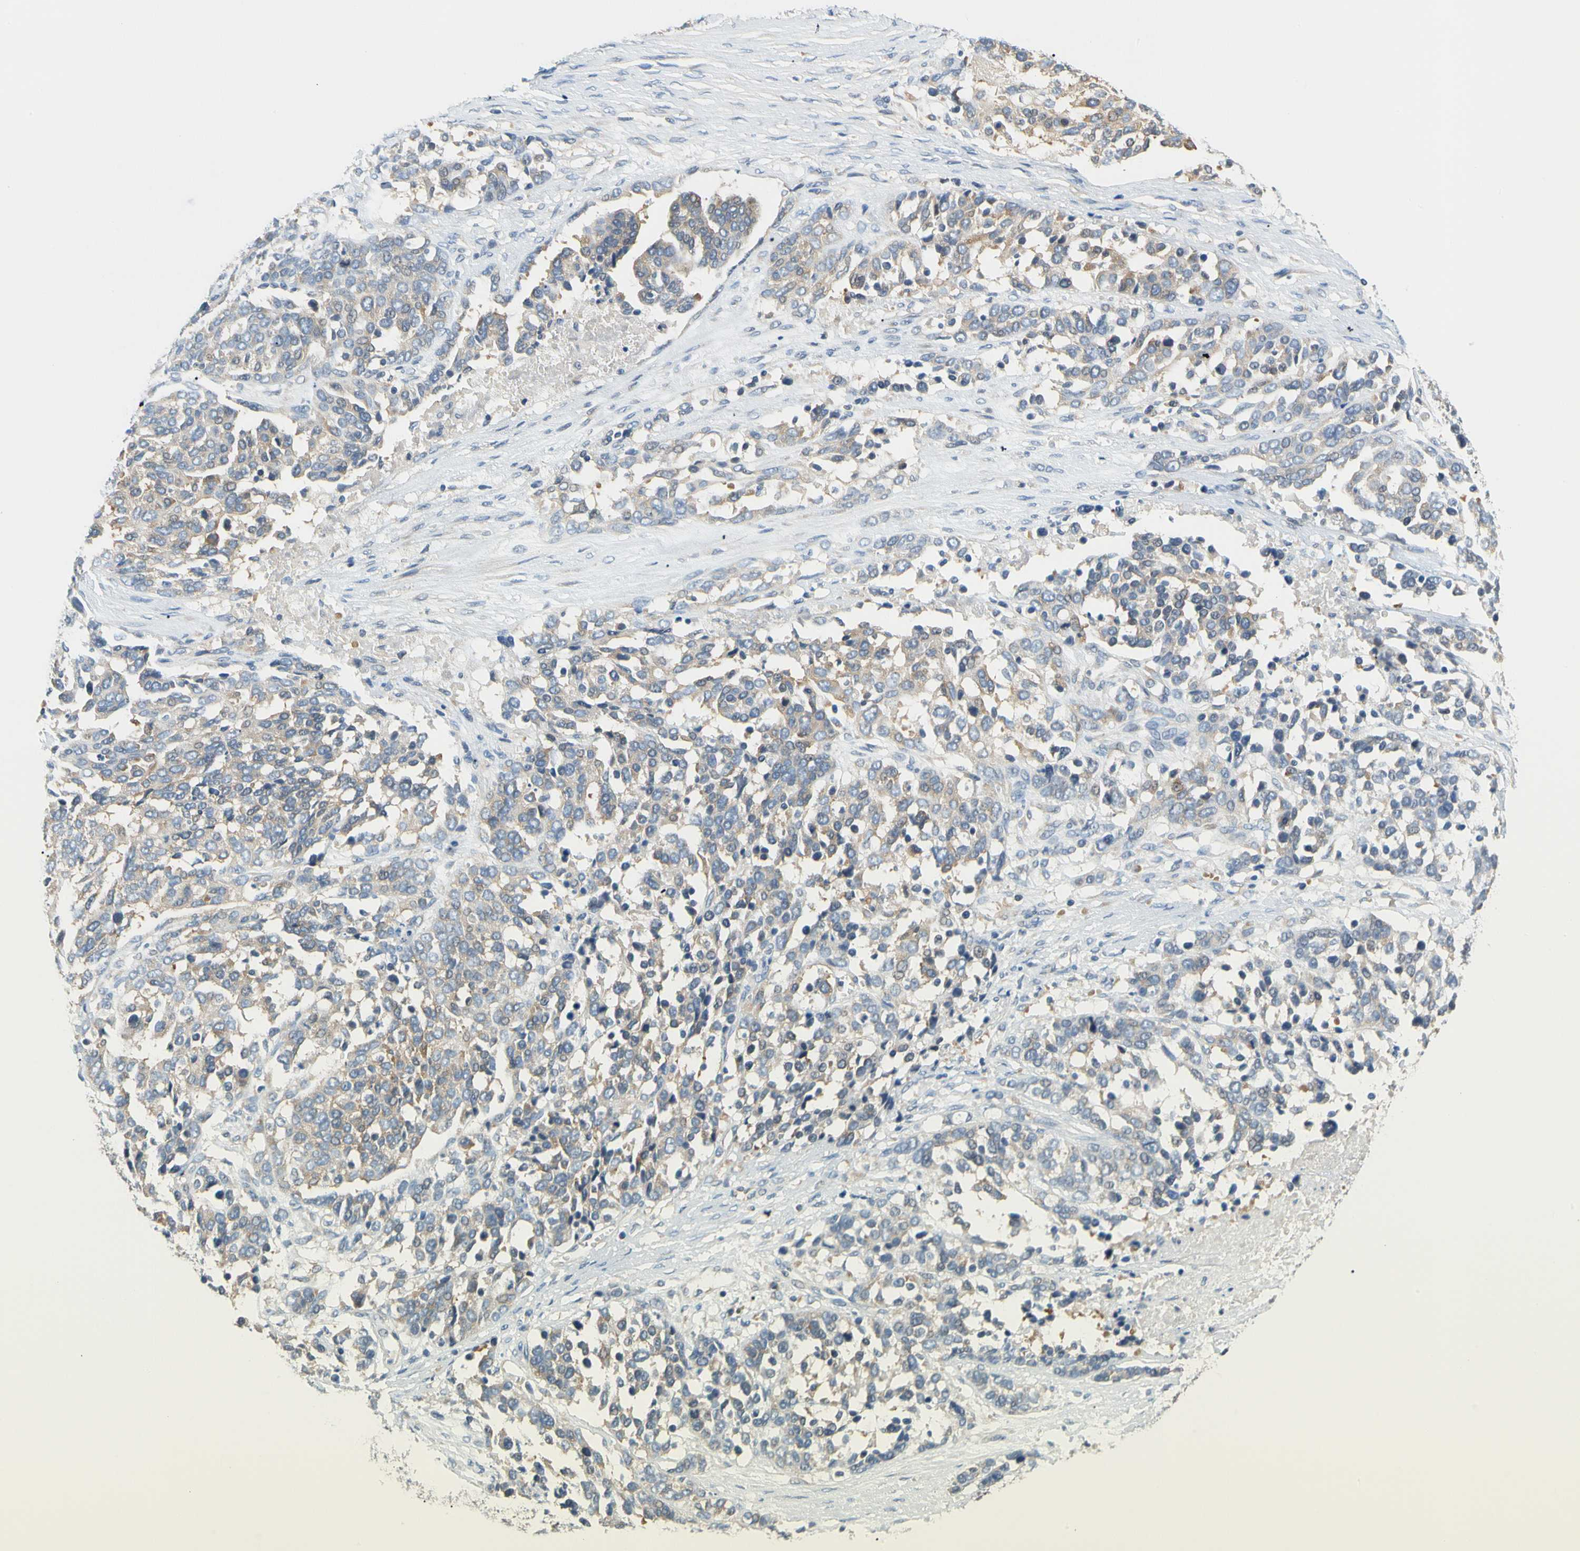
{"staining": {"intensity": "weak", "quantity": ">75%", "location": "cytoplasmic/membranous"}, "tissue": "ovarian cancer", "cell_type": "Tumor cells", "image_type": "cancer", "snomed": [{"axis": "morphology", "description": "Cystadenocarcinoma, serous, NOS"}, {"axis": "topography", "description": "Ovary"}], "caption": "Ovarian serous cystadenocarcinoma stained with DAB immunohistochemistry shows low levels of weak cytoplasmic/membranous expression in approximately >75% of tumor cells. (DAB IHC, brown staining for protein, blue staining for nuclei).", "gene": "LRRC47", "patient": {"sex": "female", "age": 44}}